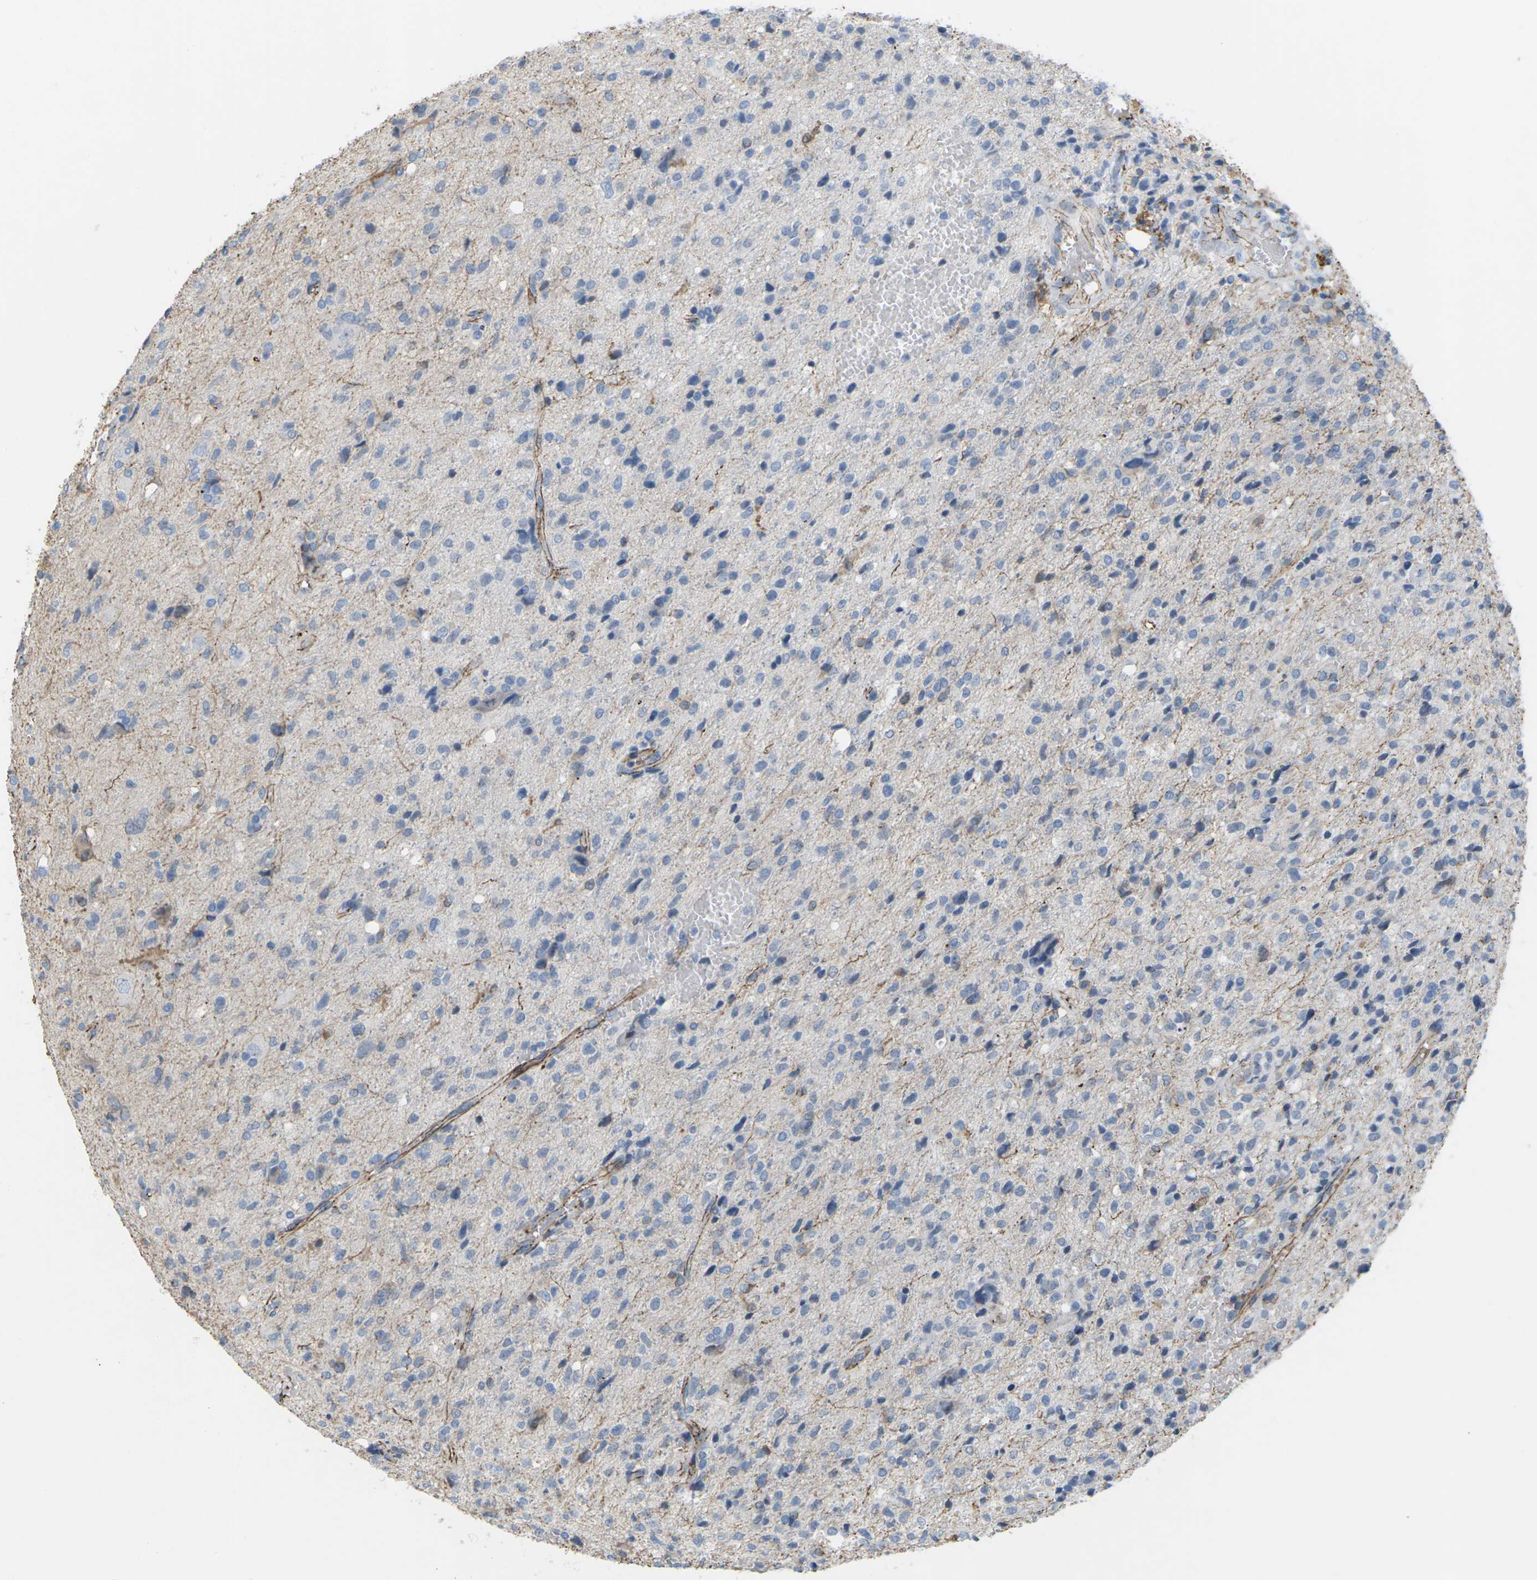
{"staining": {"intensity": "moderate", "quantity": "25%-75%", "location": "cytoplasmic/membranous"}, "tissue": "glioma", "cell_type": "Tumor cells", "image_type": "cancer", "snomed": [{"axis": "morphology", "description": "Glioma, malignant, High grade"}, {"axis": "topography", "description": "Brain"}], "caption": "Tumor cells demonstrate medium levels of moderate cytoplasmic/membranous expression in about 25%-75% of cells in human glioma.", "gene": "CLDN3", "patient": {"sex": "female", "age": 59}}